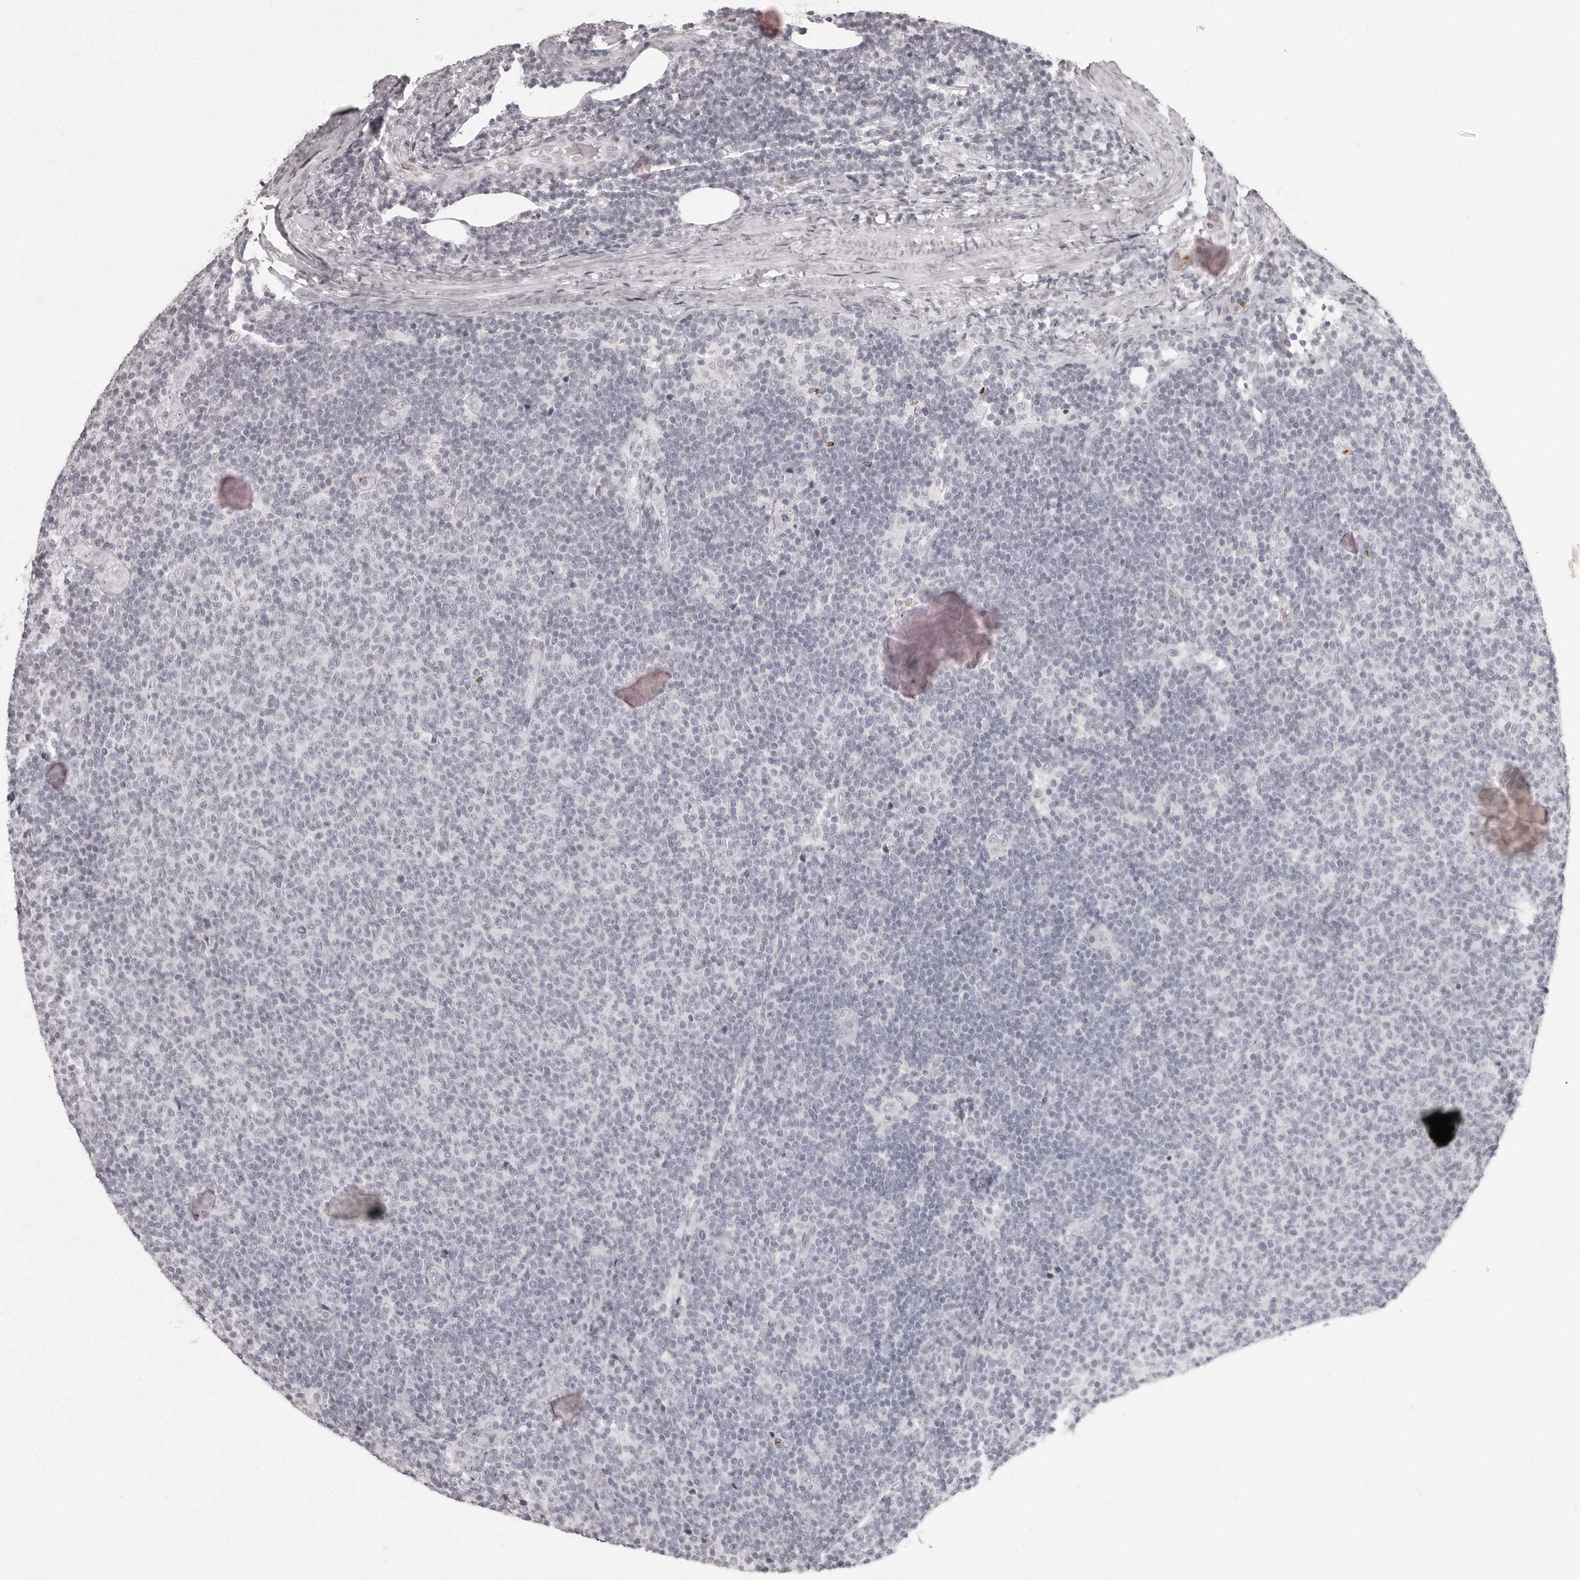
{"staining": {"intensity": "negative", "quantity": "none", "location": "none"}, "tissue": "lymphoma", "cell_type": "Tumor cells", "image_type": "cancer", "snomed": [{"axis": "morphology", "description": "Malignant lymphoma, non-Hodgkin's type, Low grade"}, {"axis": "topography", "description": "Lymph node"}], "caption": "Tumor cells show no significant positivity in lymphoma.", "gene": "C8orf74", "patient": {"sex": "male", "age": 66}}